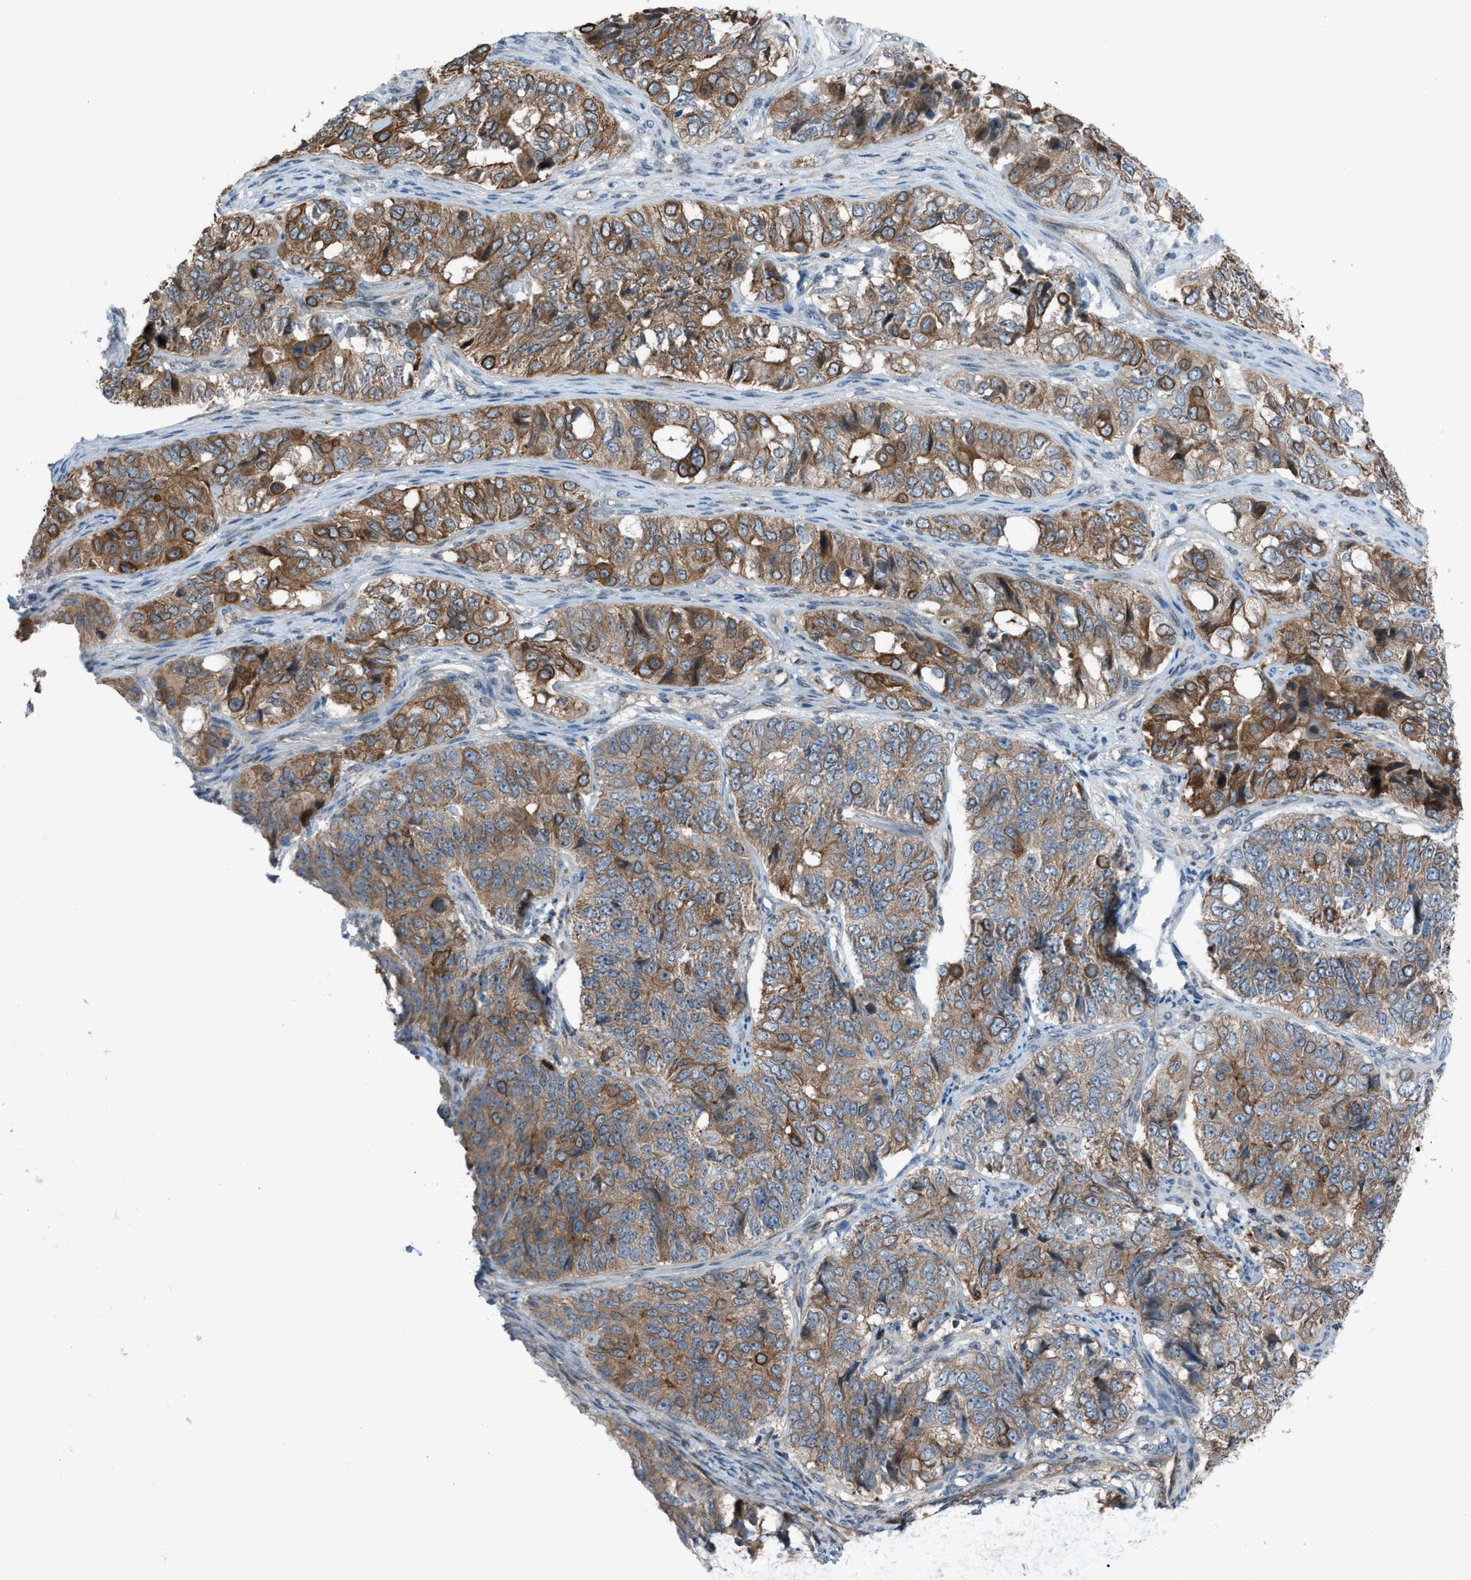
{"staining": {"intensity": "moderate", "quantity": ">75%", "location": "cytoplasmic/membranous"}, "tissue": "ovarian cancer", "cell_type": "Tumor cells", "image_type": "cancer", "snomed": [{"axis": "morphology", "description": "Carcinoma, endometroid"}, {"axis": "topography", "description": "Ovary"}], "caption": "Approximately >75% of tumor cells in human ovarian endometroid carcinoma exhibit moderate cytoplasmic/membranous protein positivity as visualized by brown immunohistochemical staining.", "gene": "DYRK1A", "patient": {"sex": "female", "age": 51}}